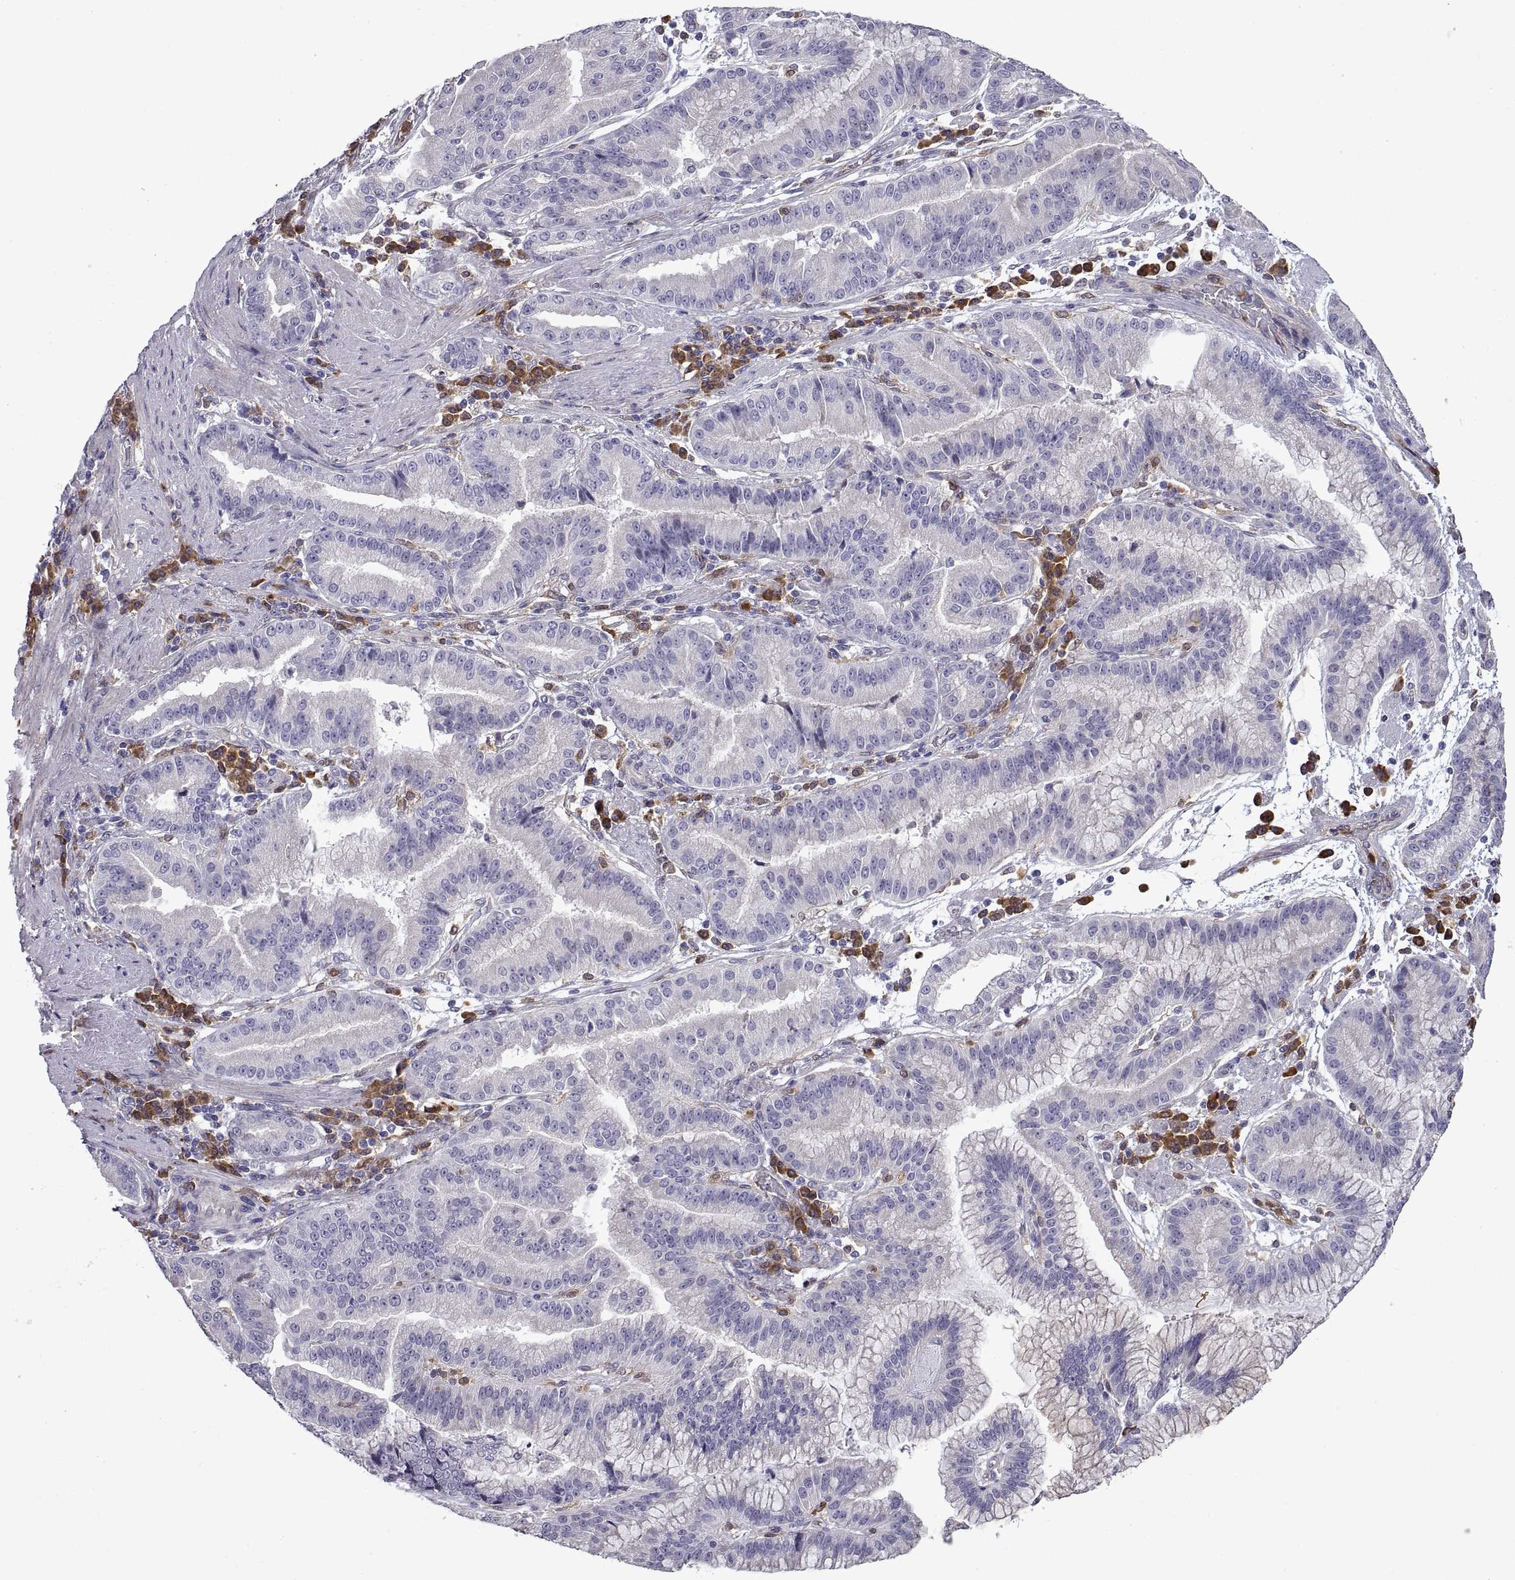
{"staining": {"intensity": "negative", "quantity": "none", "location": "none"}, "tissue": "stomach cancer", "cell_type": "Tumor cells", "image_type": "cancer", "snomed": [{"axis": "morphology", "description": "Adenocarcinoma, NOS"}, {"axis": "topography", "description": "Stomach"}], "caption": "Tumor cells show no significant protein expression in stomach cancer (adenocarcinoma).", "gene": "DOK3", "patient": {"sex": "male", "age": 83}}